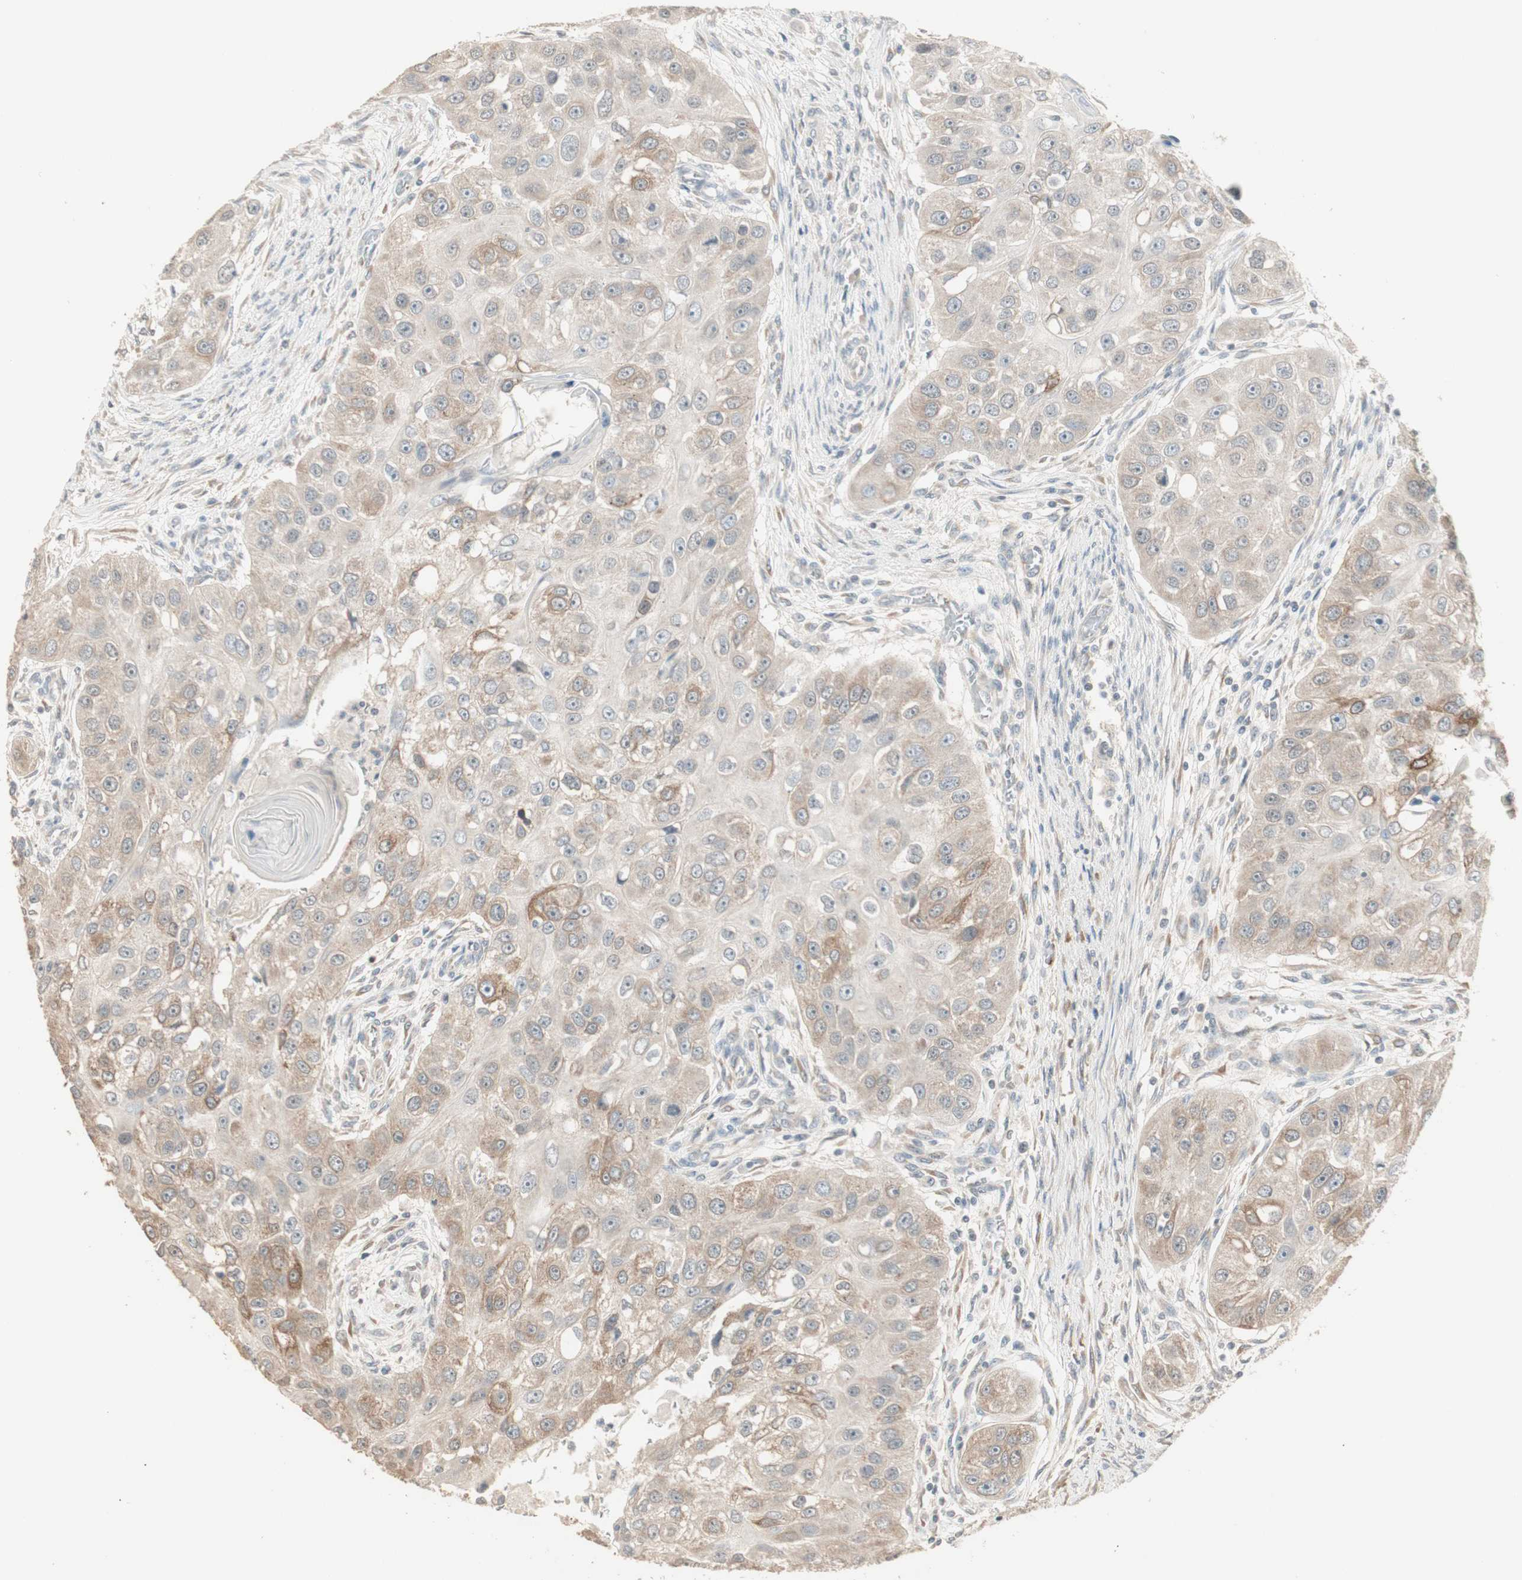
{"staining": {"intensity": "weak", "quantity": ">75%", "location": "cytoplasmic/membranous"}, "tissue": "head and neck cancer", "cell_type": "Tumor cells", "image_type": "cancer", "snomed": [{"axis": "morphology", "description": "Normal tissue, NOS"}, {"axis": "morphology", "description": "Squamous cell carcinoma, NOS"}, {"axis": "topography", "description": "Skeletal muscle"}, {"axis": "topography", "description": "Head-Neck"}], "caption": "Human head and neck squamous cell carcinoma stained for a protein (brown) exhibits weak cytoplasmic/membranous positive expression in about >75% of tumor cells.", "gene": "TASOR", "patient": {"sex": "male", "age": 51}}